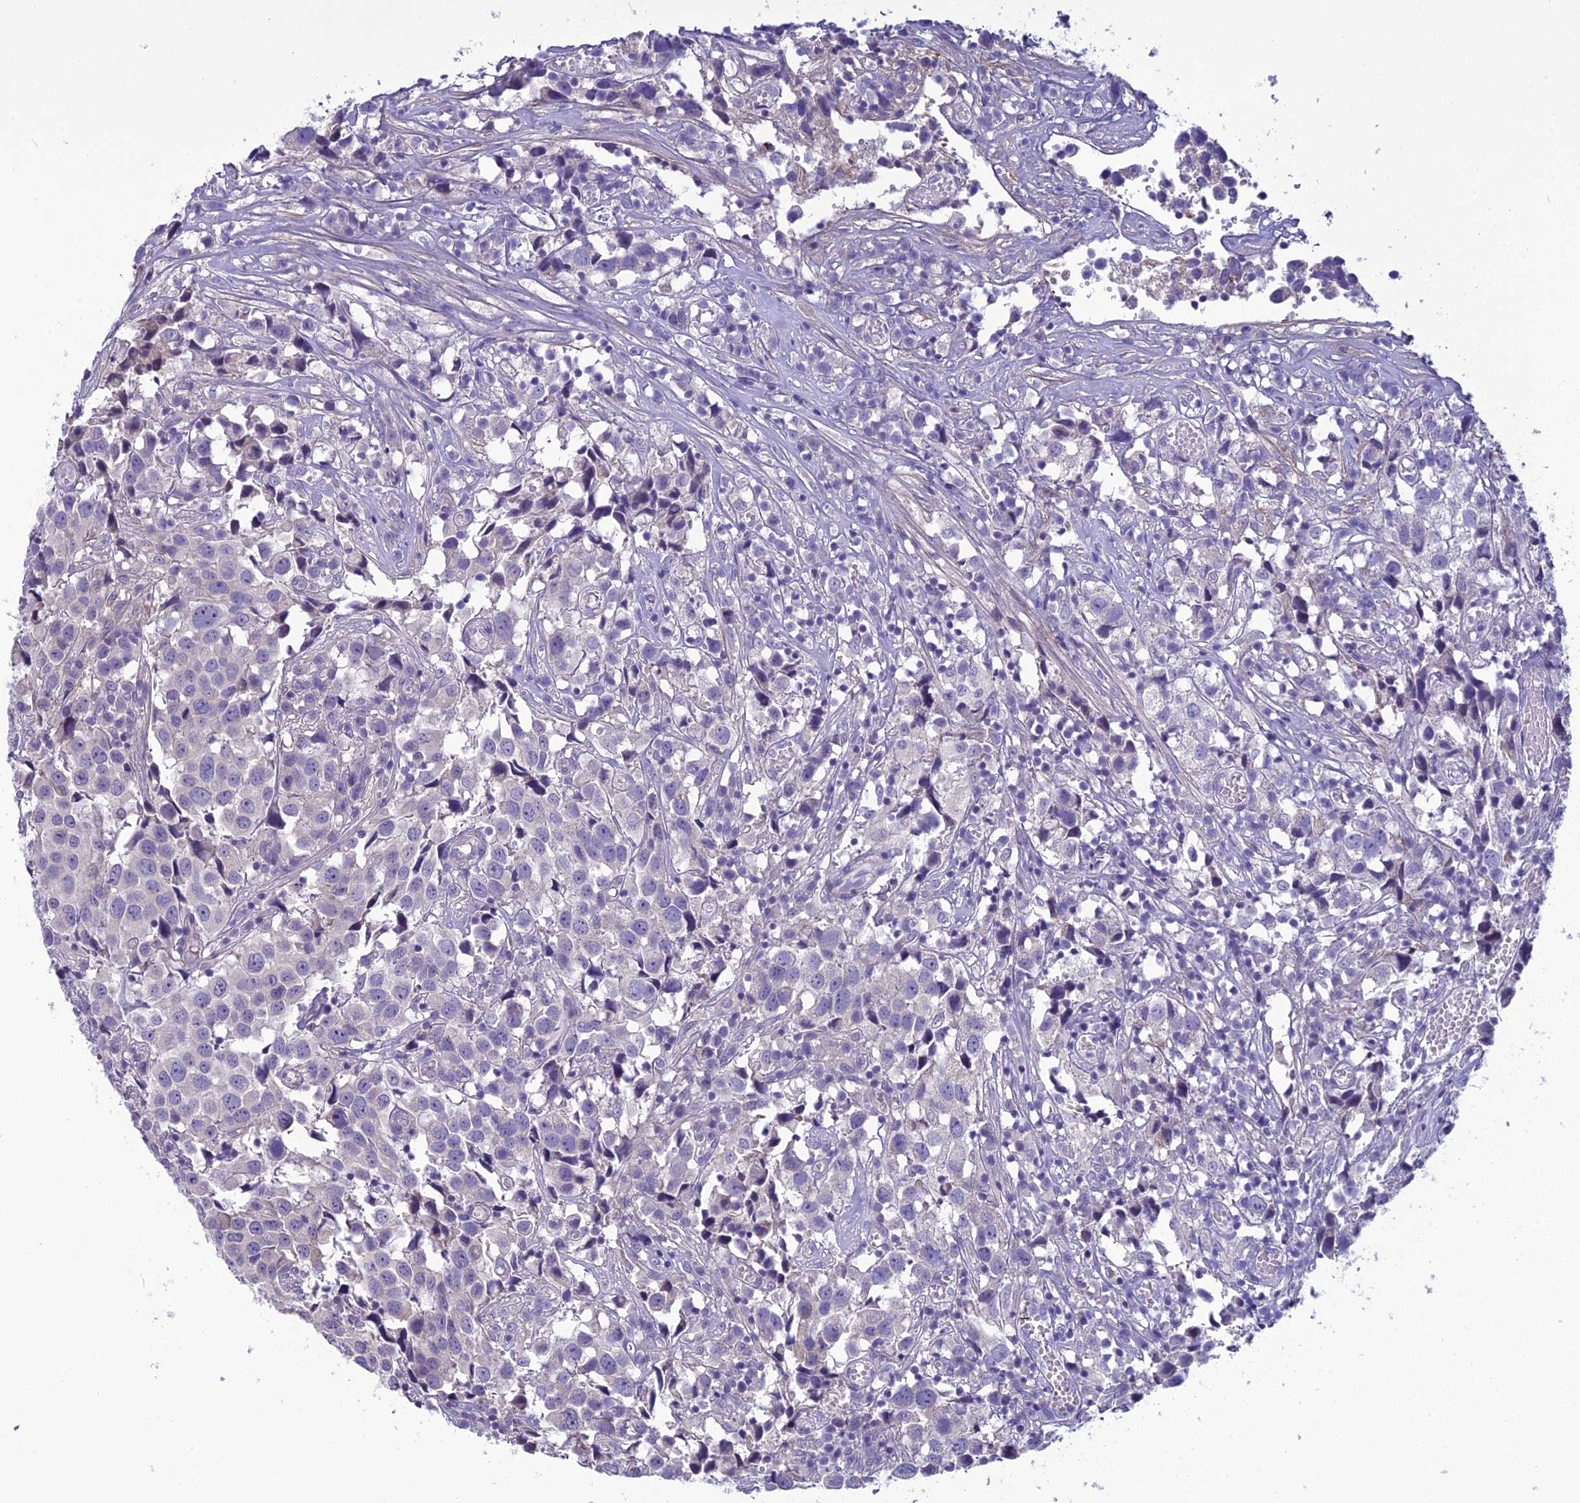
{"staining": {"intensity": "negative", "quantity": "none", "location": "none"}, "tissue": "urothelial cancer", "cell_type": "Tumor cells", "image_type": "cancer", "snomed": [{"axis": "morphology", "description": "Urothelial carcinoma, High grade"}, {"axis": "topography", "description": "Urinary bladder"}], "caption": "Immunohistochemistry histopathology image of neoplastic tissue: urothelial carcinoma (high-grade) stained with DAB exhibits no significant protein staining in tumor cells.", "gene": "BBS2", "patient": {"sex": "female", "age": 75}}